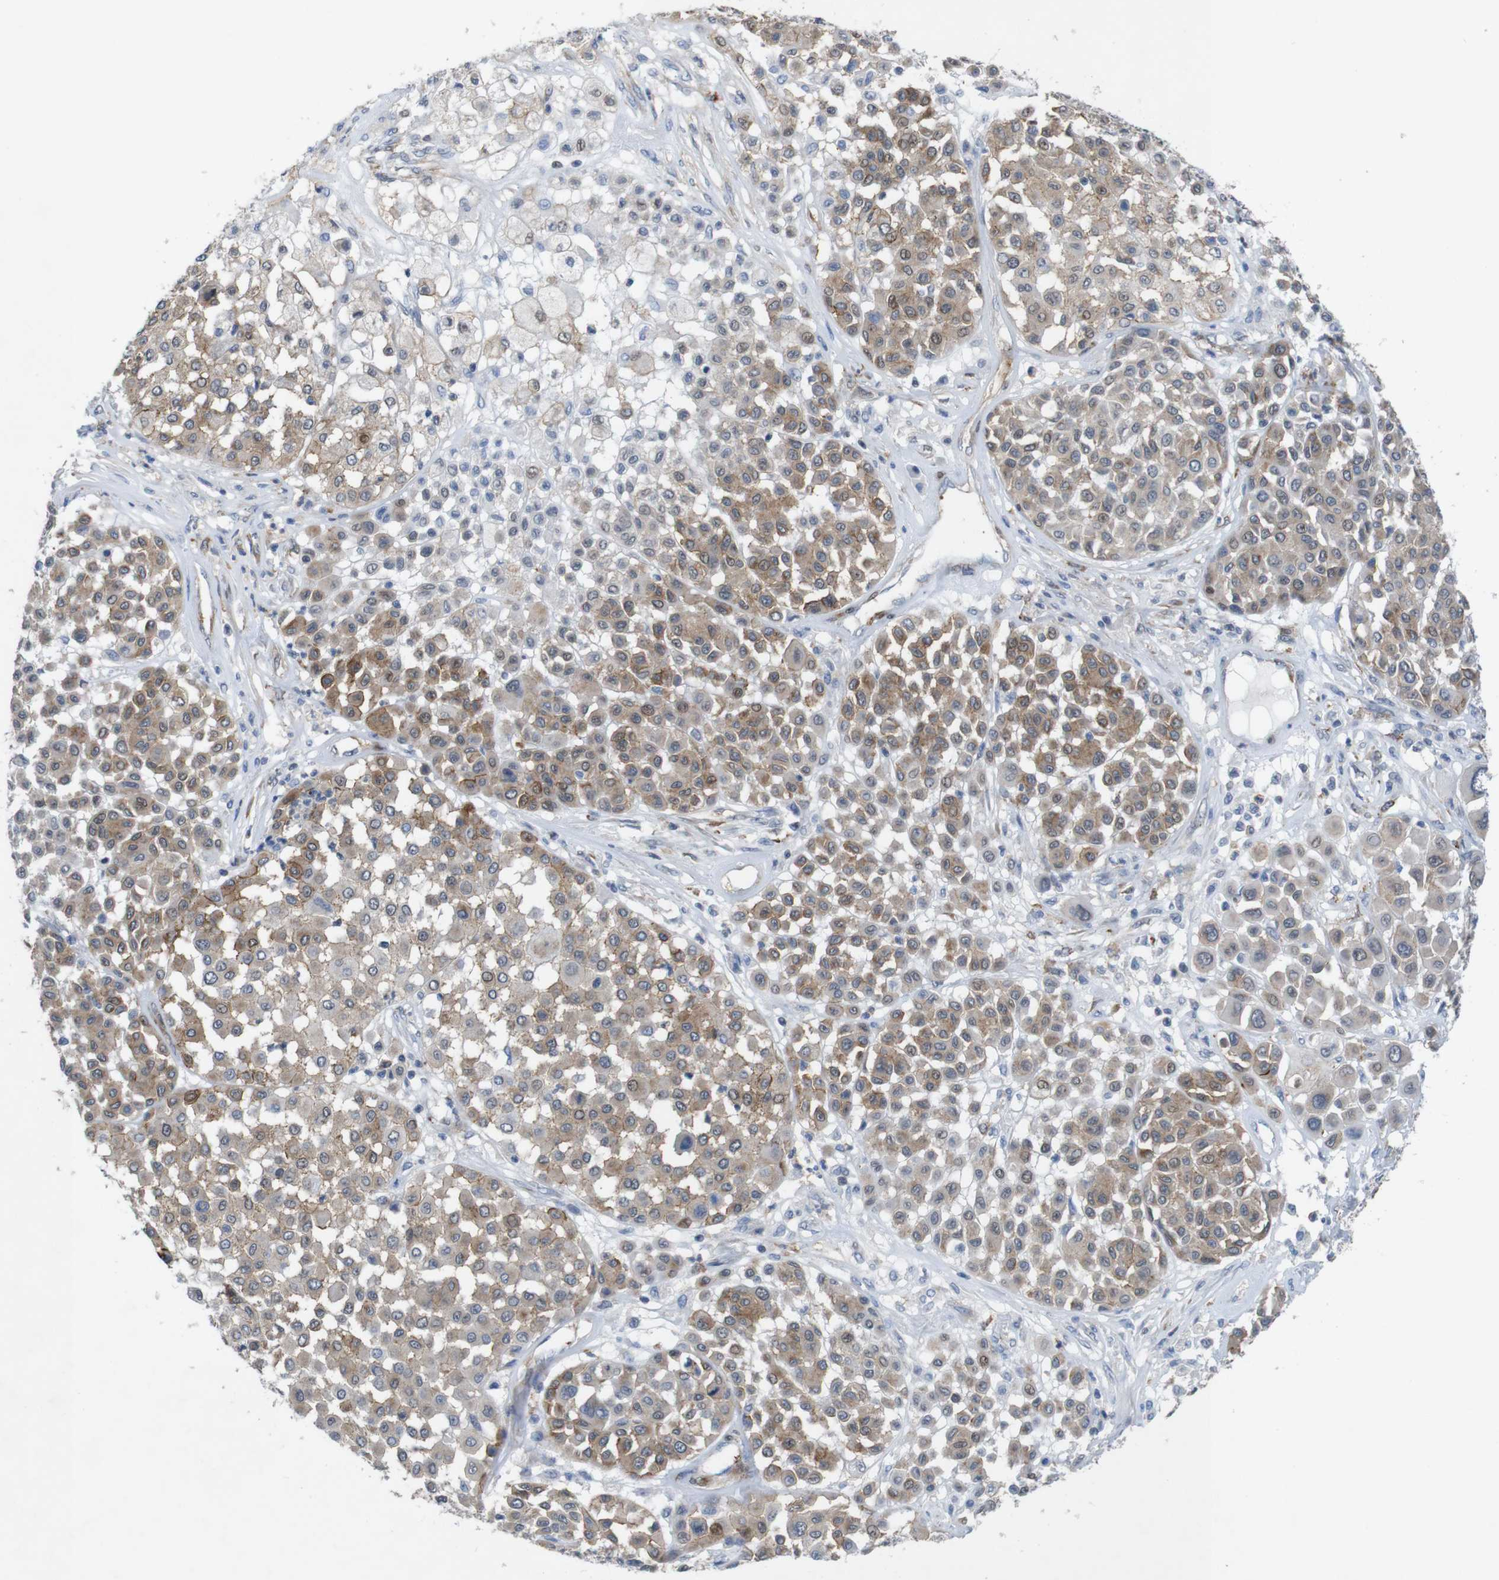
{"staining": {"intensity": "moderate", "quantity": "25%-75%", "location": "cytoplasmic/membranous"}, "tissue": "melanoma", "cell_type": "Tumor cells", "image_type": "cancer", "snomed": [{"axis": "morphology", "description": "Malignant melanoma, Metastatic site"}, {"axis": "topography", "description": "Soft tissue"}], "caption": "DAB immunohistochemical staining of melanoma displays moderate cytoplasmic/membranous protein positivity in approximately 25%-75% of tumor cells. (DAB IHC, brown staining for protein, blue staining for nuclei).", "gene": "PTGER4", "patient": {"sex": "male", "age": 41}}